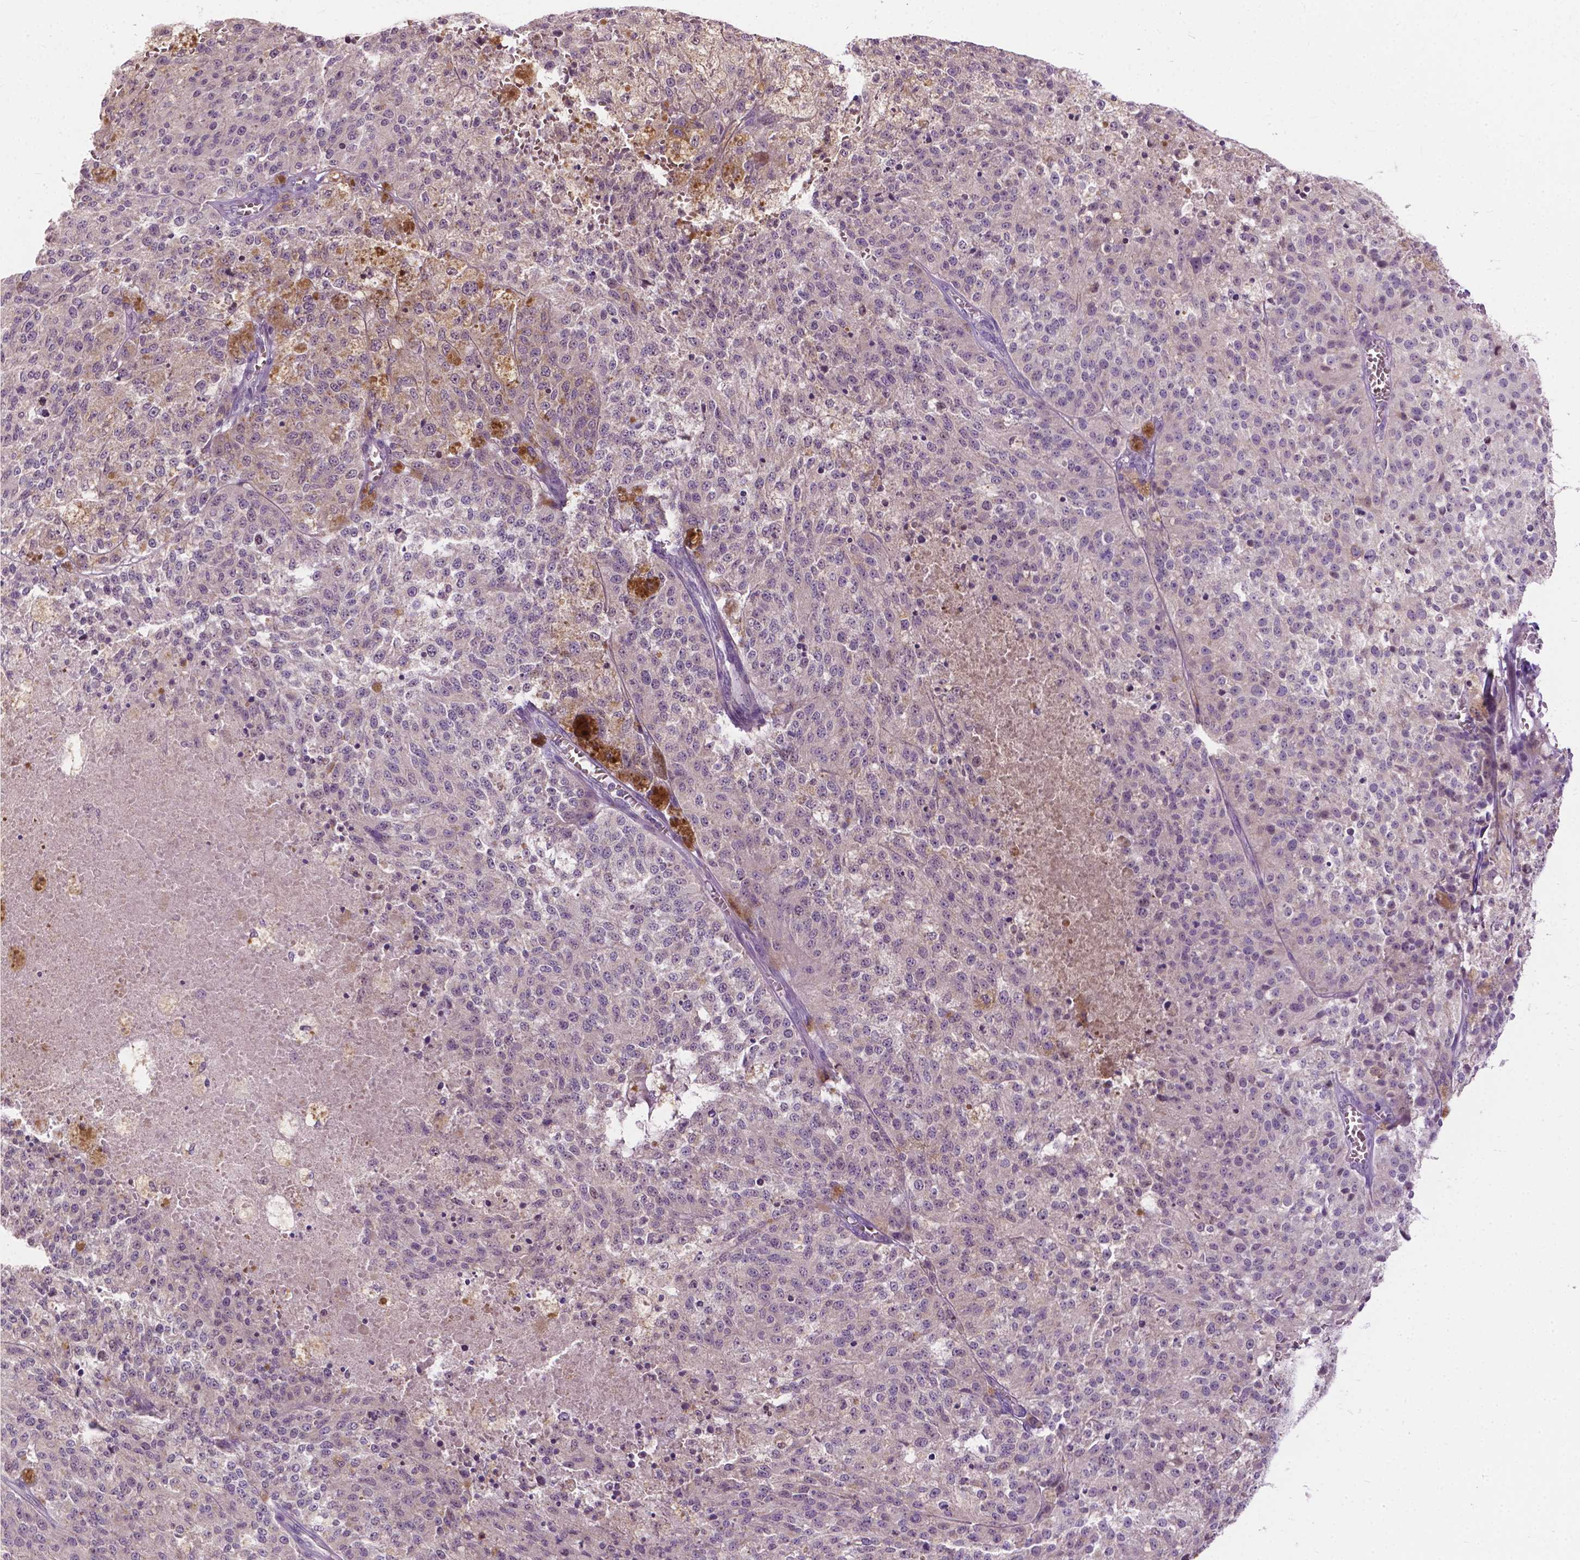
{"staining": {"intensity": "negative", "quantity": "none", "location": "none"}, "tissue": "melanoma", "cell_type": "Tumor cells", "image_type": "cancer", "snomed": [{"axis": "morphology", "description": "Malignant melanoma, Metastatic site"}, {"axis": "topography", "description": "Lymph node"}], "caption": "The immunohistochemistry (IHC) photomicrograph has no significant staining in tumor cells of melanoma tissue.", "gene": "TTC9B", "patient": {"sex": "female", "age": 64}}